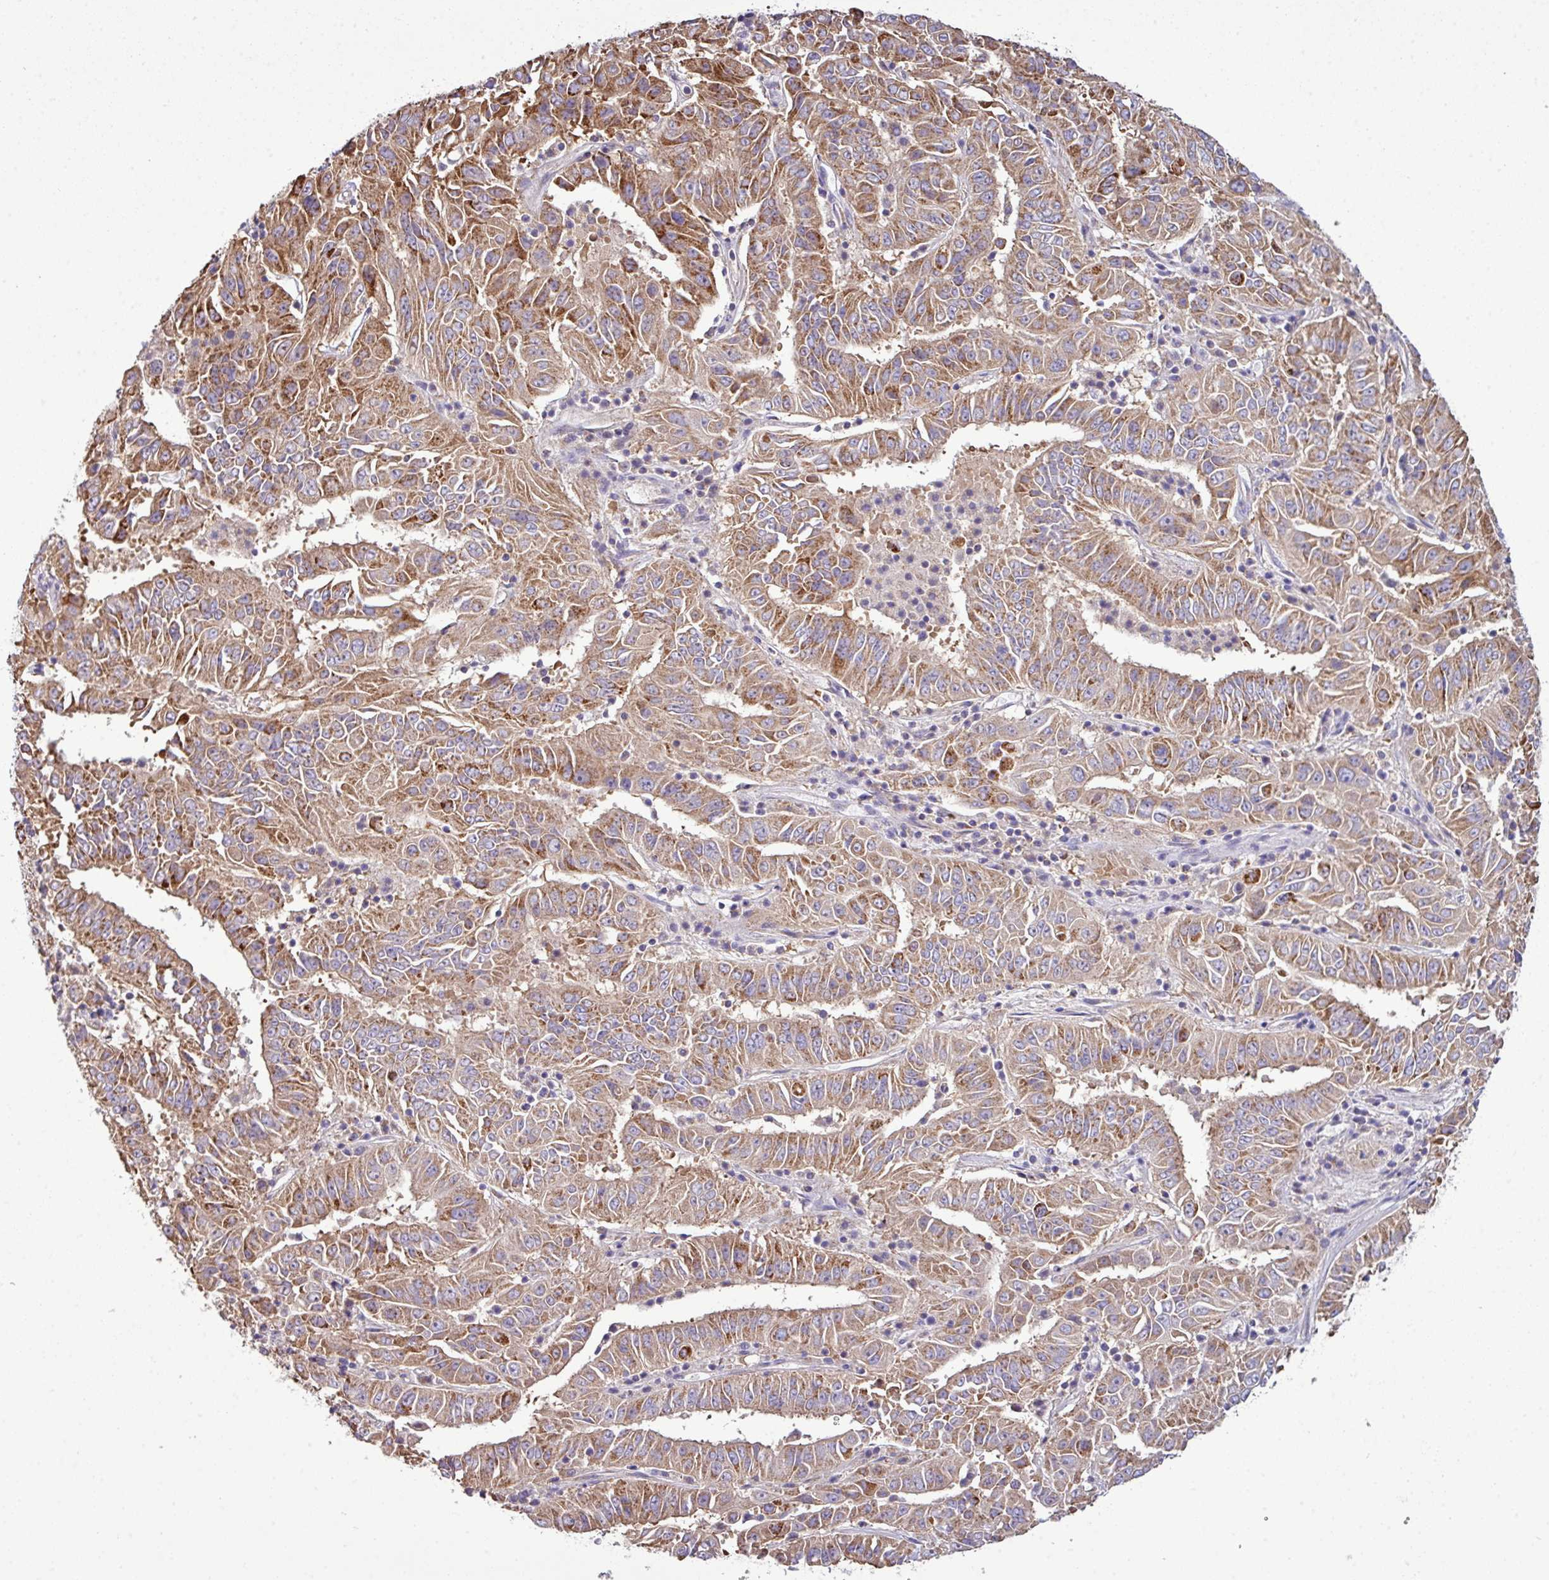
{"staining": {"intensity": "strong", "quantity": ">75%", "location": "cytoplasmic/membranous"}, "tissue": "pancreatic cancer", "cell_type": "Tumor cells", "image_type": "cancer", "snomed": [{"axis": "morphology", "description": "Adenocarcinoma, NOS"}, {"axis": "topography", "description": "Pancreas"}], "caption": "Protein expression analysis of pancreatic cancer (adenocarcinoma) reveals strong cytoplasmic/membranous positivity in approximately >75% of tumor cells. The staining was performed using DAB, with brown indicating positive protein expression. Nuclei are stained blue with hematoxylin.", "gene": "AGAP5", "patient": {"sex": "male", "age": 63}}